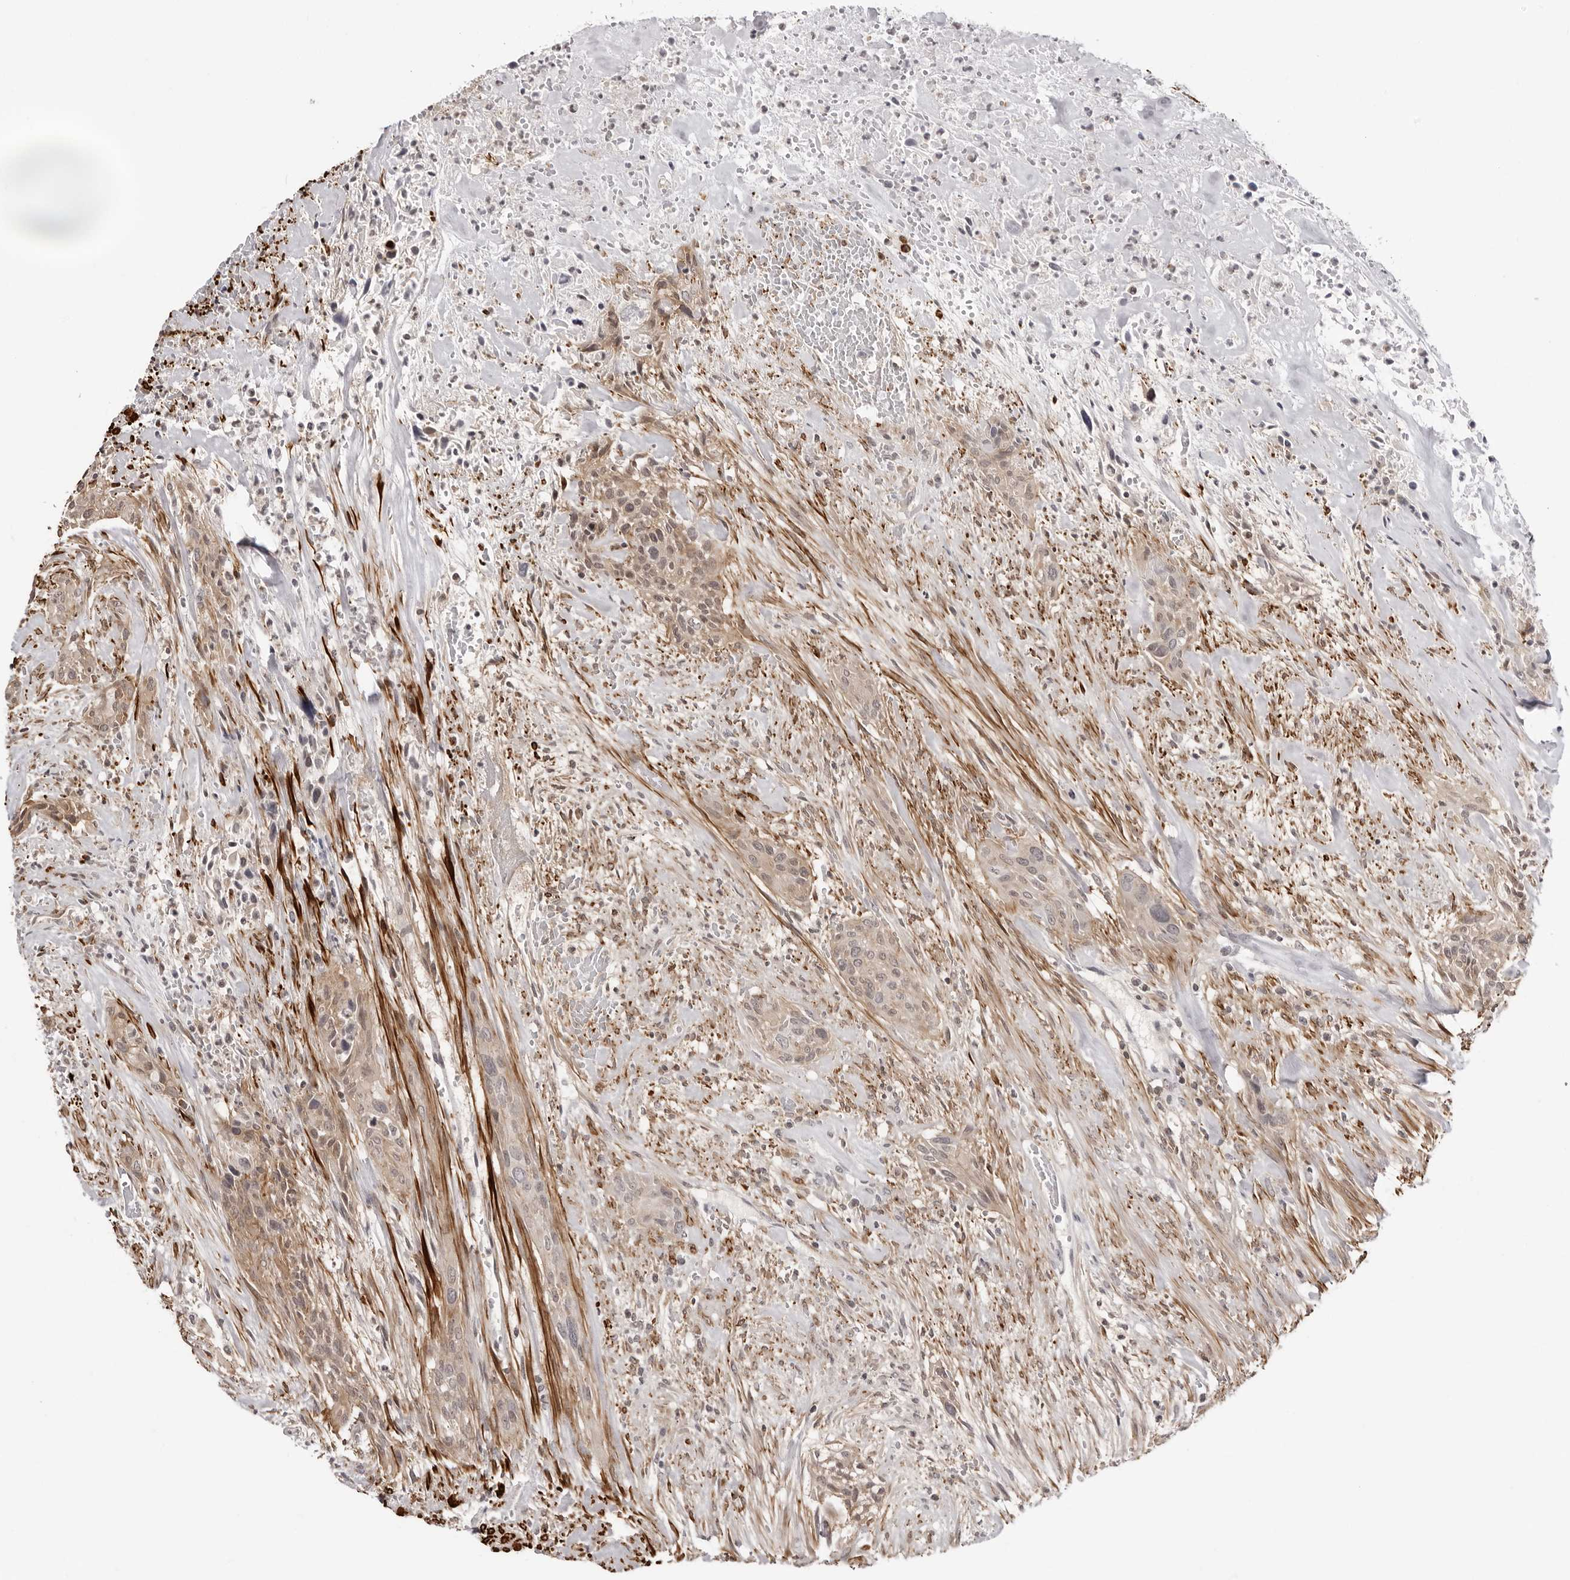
{"staining": {"intensity": "weak", "quantity": ">75%", "location": "cytoplasmic/membranous"}, "tissue": "urothelial cancer", "cell_type": "Tumor cells", "image_type": "cancer", "snomed": [{"axis": "morphology", "description": "Urothelial carcinoma, High grade"}, {"axis": "topography", "description": "Urinary bladder"}], "caption": "High-grade urothelial carcinoma was stained to show a protein in brown. There is low levels of weak cytoplasmic/membranous staining in approximately >75% of tumor cells. The staining is performed using DAB (3,3'-diaminobenzidine) brown chromogen to label protein expression. The nuclei are counter-stained blue using hematoxylin.", "gene": "UNK", "patient": {"sex": "male", "age": 35}}